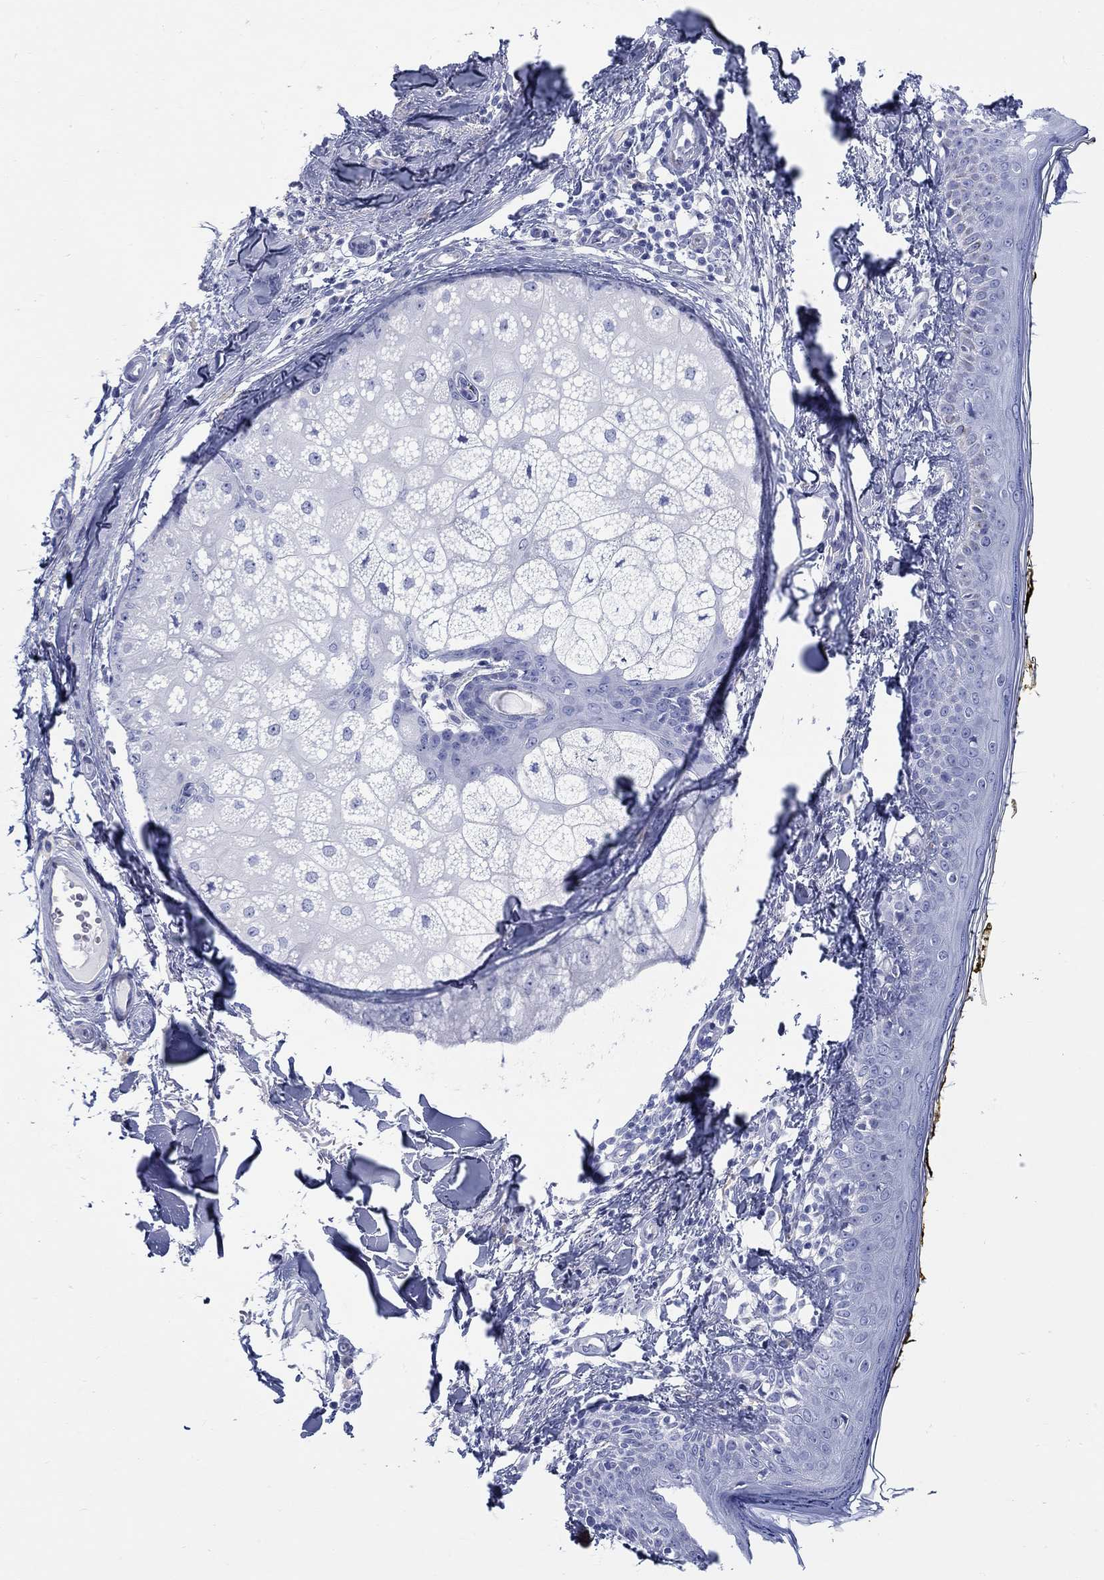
{"staining": {"intensity": "negative", "quantity": "none", "location": "none"}, "tissue": "skin", "cell_type": "Fibroblasts", "image_type": "normal", "snomed": [{"axis": "morphology", "description": "Normal tissue, NOS"}, {"axis": "topography", "description": "Skin"}], "caption": "Immunohistochemistry (IHC) of unremarkable human skin demonstrates no positivity in fibroblasts.", "gene": "RD3L", "patient": {"sex": "male", "age": 76}}